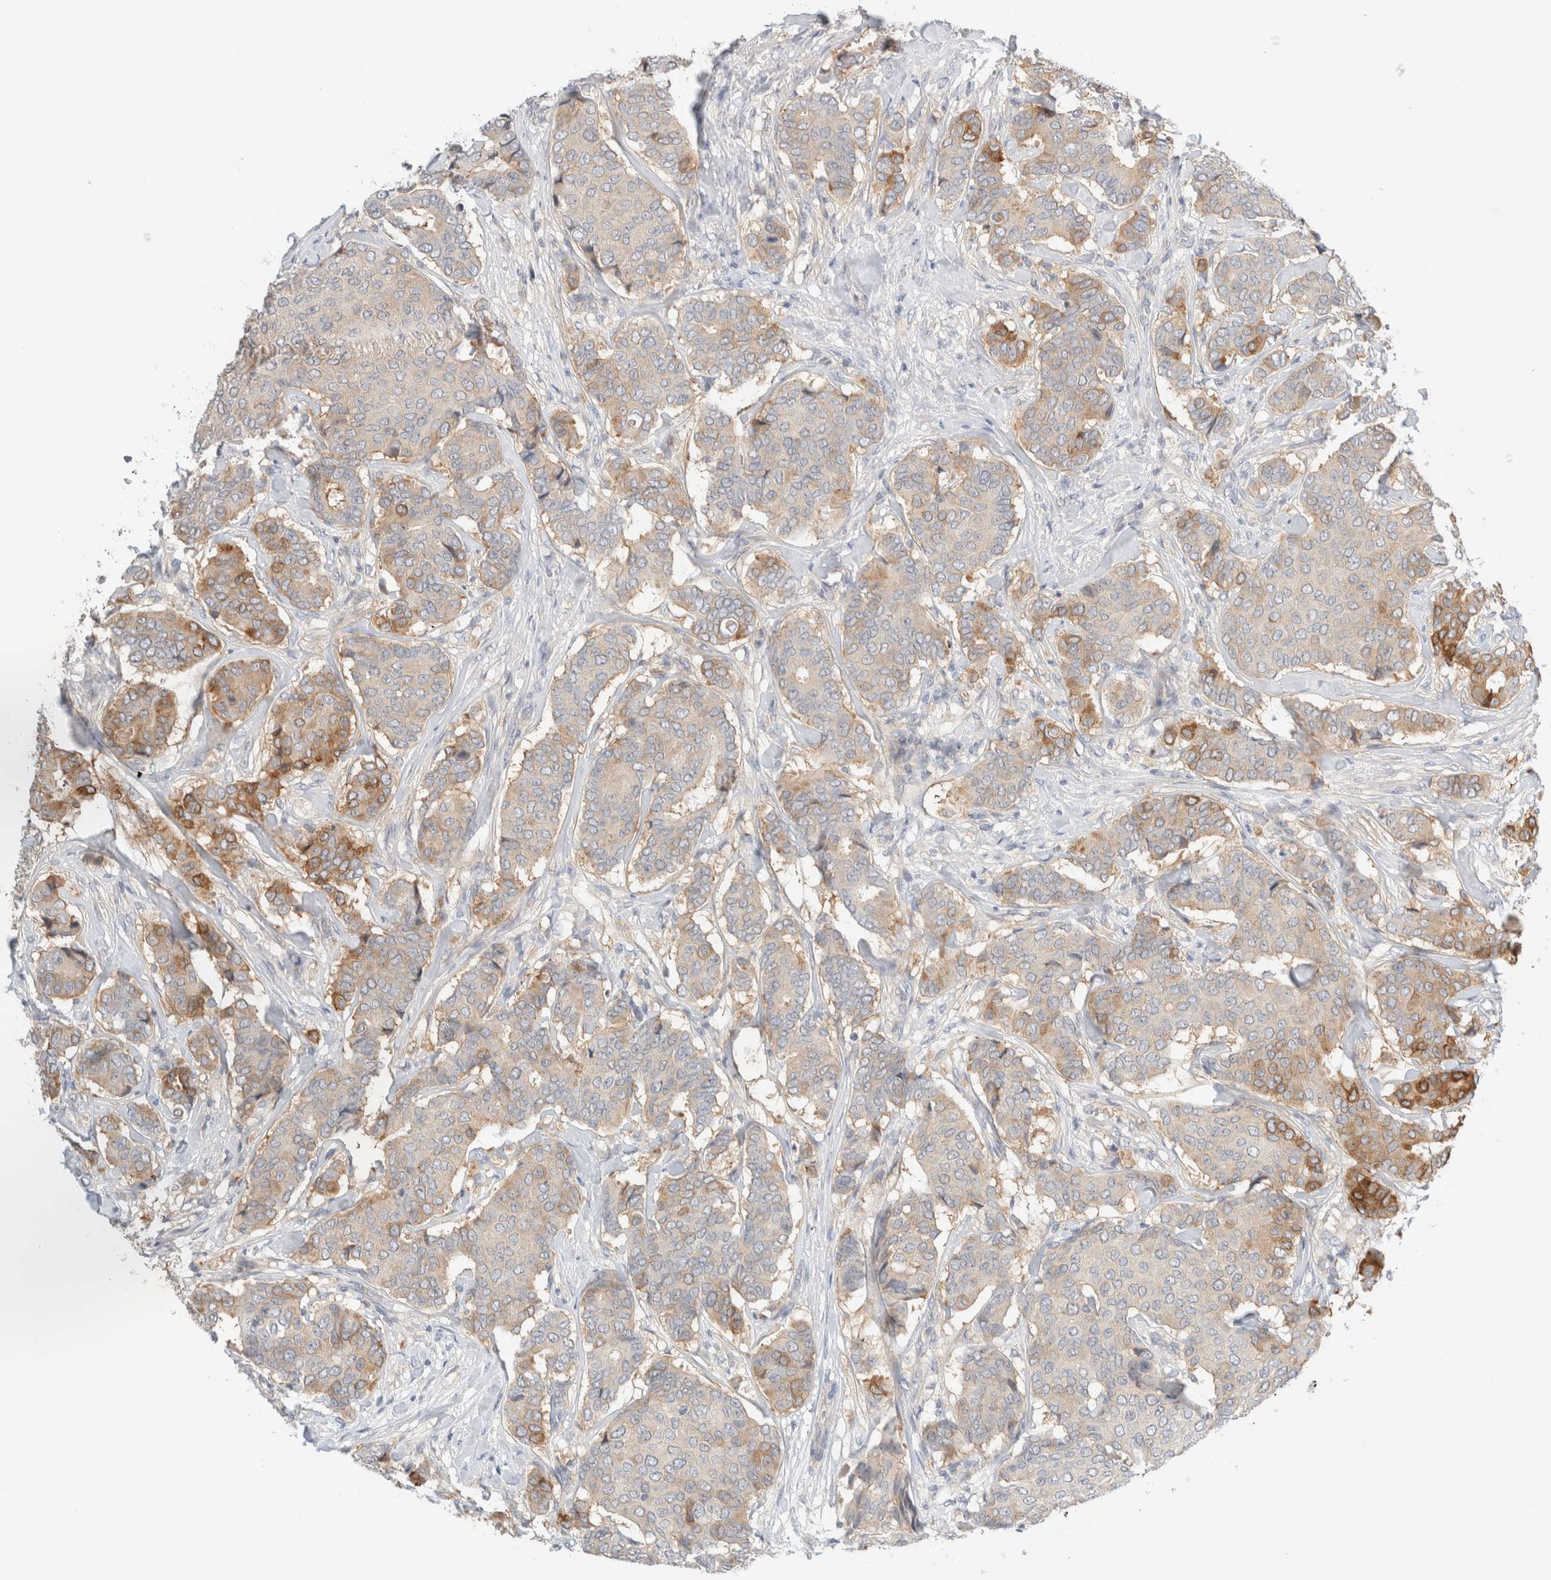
{"staining": {"intensity": "moderate", "quantity": "25%-75%", "location": "cytoplasmic/membranous"}, "tissue": "breast cancer", "cell_type": "Tumor cells", "image_type": "cancer", "snomed": [{"axis": "morphology", "description": "Duct carcinoma"}, {"axis": "topography", "description": "Breast"}], "caption": "This is an image of immunohistochemistry (IHC) staining of breast intraductal carcinoma, which shows moderate positivity in the cytoplasmic/membranous of tumor cells.", "gene": "SDR16C5", "patient": {"sex": "female", "age": 75}}